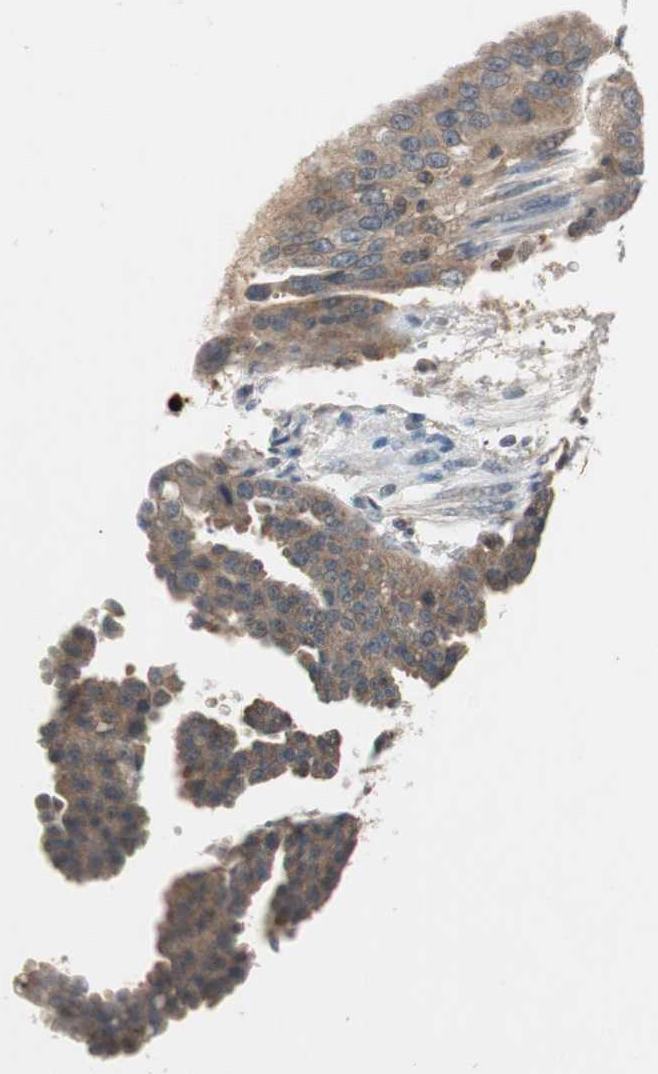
{"staining": {"intensity": "moderate", "quantity": ">75%", "location": "cytoplasmic/membranous"}, "tissue": "ovarian cancer", "cell_type": "Tumor cells", "image_type": "cancer", "snomed": [{"axis": "morphology", "description": "Cystadenocarcinoma, serous, NOS"}, {"axis": "topography", "description": "Ovary"}], "caption": "Moderate cytoplasmic/membranous protein expression is present in approximately >75% of tumor cells in ovarian cancer.", "gene": "GLB1", "patient": {"sex": "female", "age": 58}}